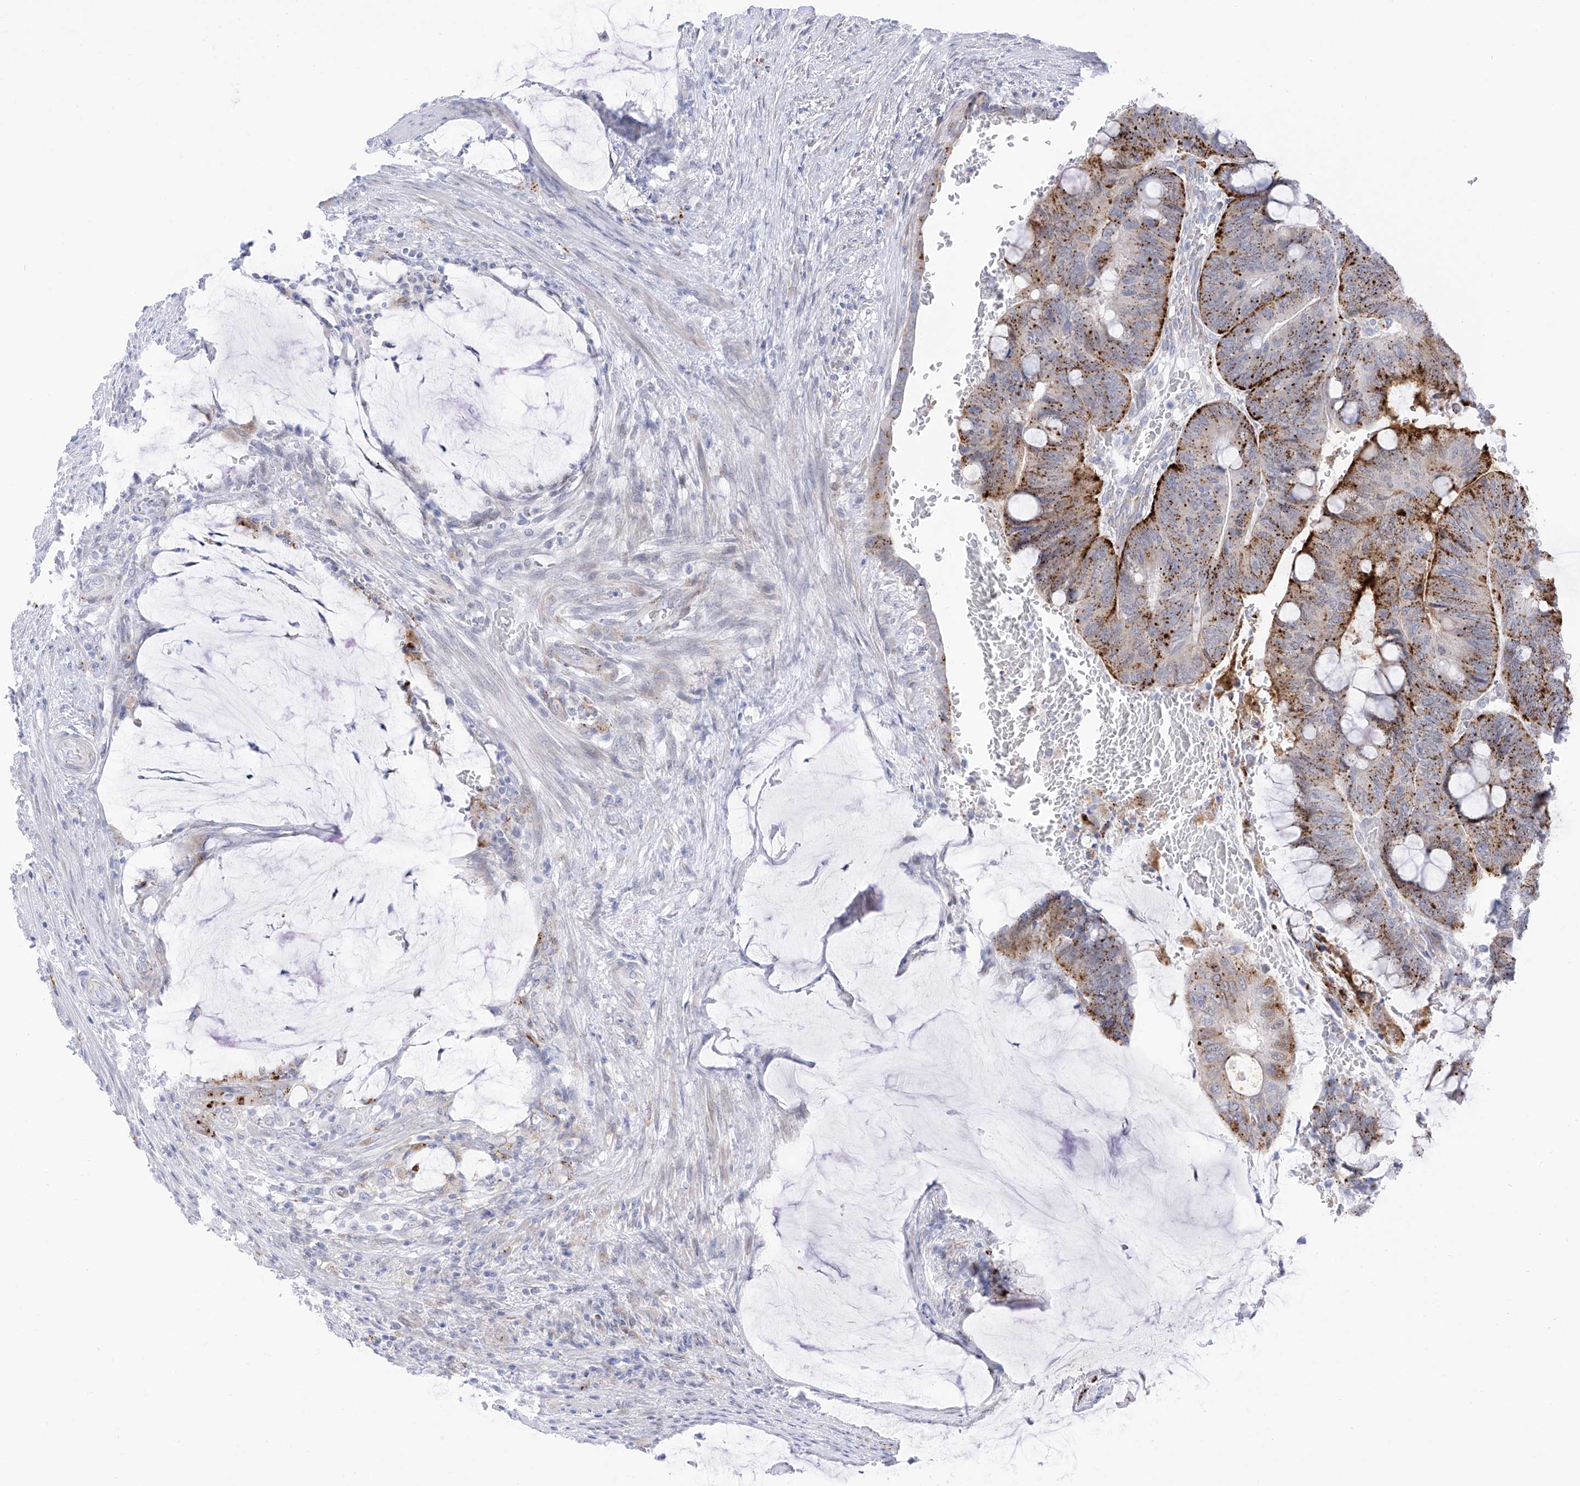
{"staining": {"intensity": "moderate", "quantity": ">75%", "location": "cytoplasmic/membranous"}, "tissue": "colorectal cancer", "cell_type": "Tumor cells", "image_type": "cancer", "snomed": [{"axis": "morphology", "description": "Normal tissue, NOS"}, {"axis": "morphology", "description": "Adenocarcinoma, NOS"}, {"axis": "topography", "description": "Rectum"}, {"axis": "topography", "description": "Peripheral nerve tissue"}], "caption": "IHC micrograph of neoplastic tissue: colorectal cancer (adenocarcinoma) stained using immunohistochemistry (IHC) reveals medium levels of moderate protein expression localized specifically in the cytoplasmic/membranous of tumor cells, appearing as a cytoplasmic/membranous brown color.", "gene": "PSPH", "patient": {"sex": "male", "age": 92}}